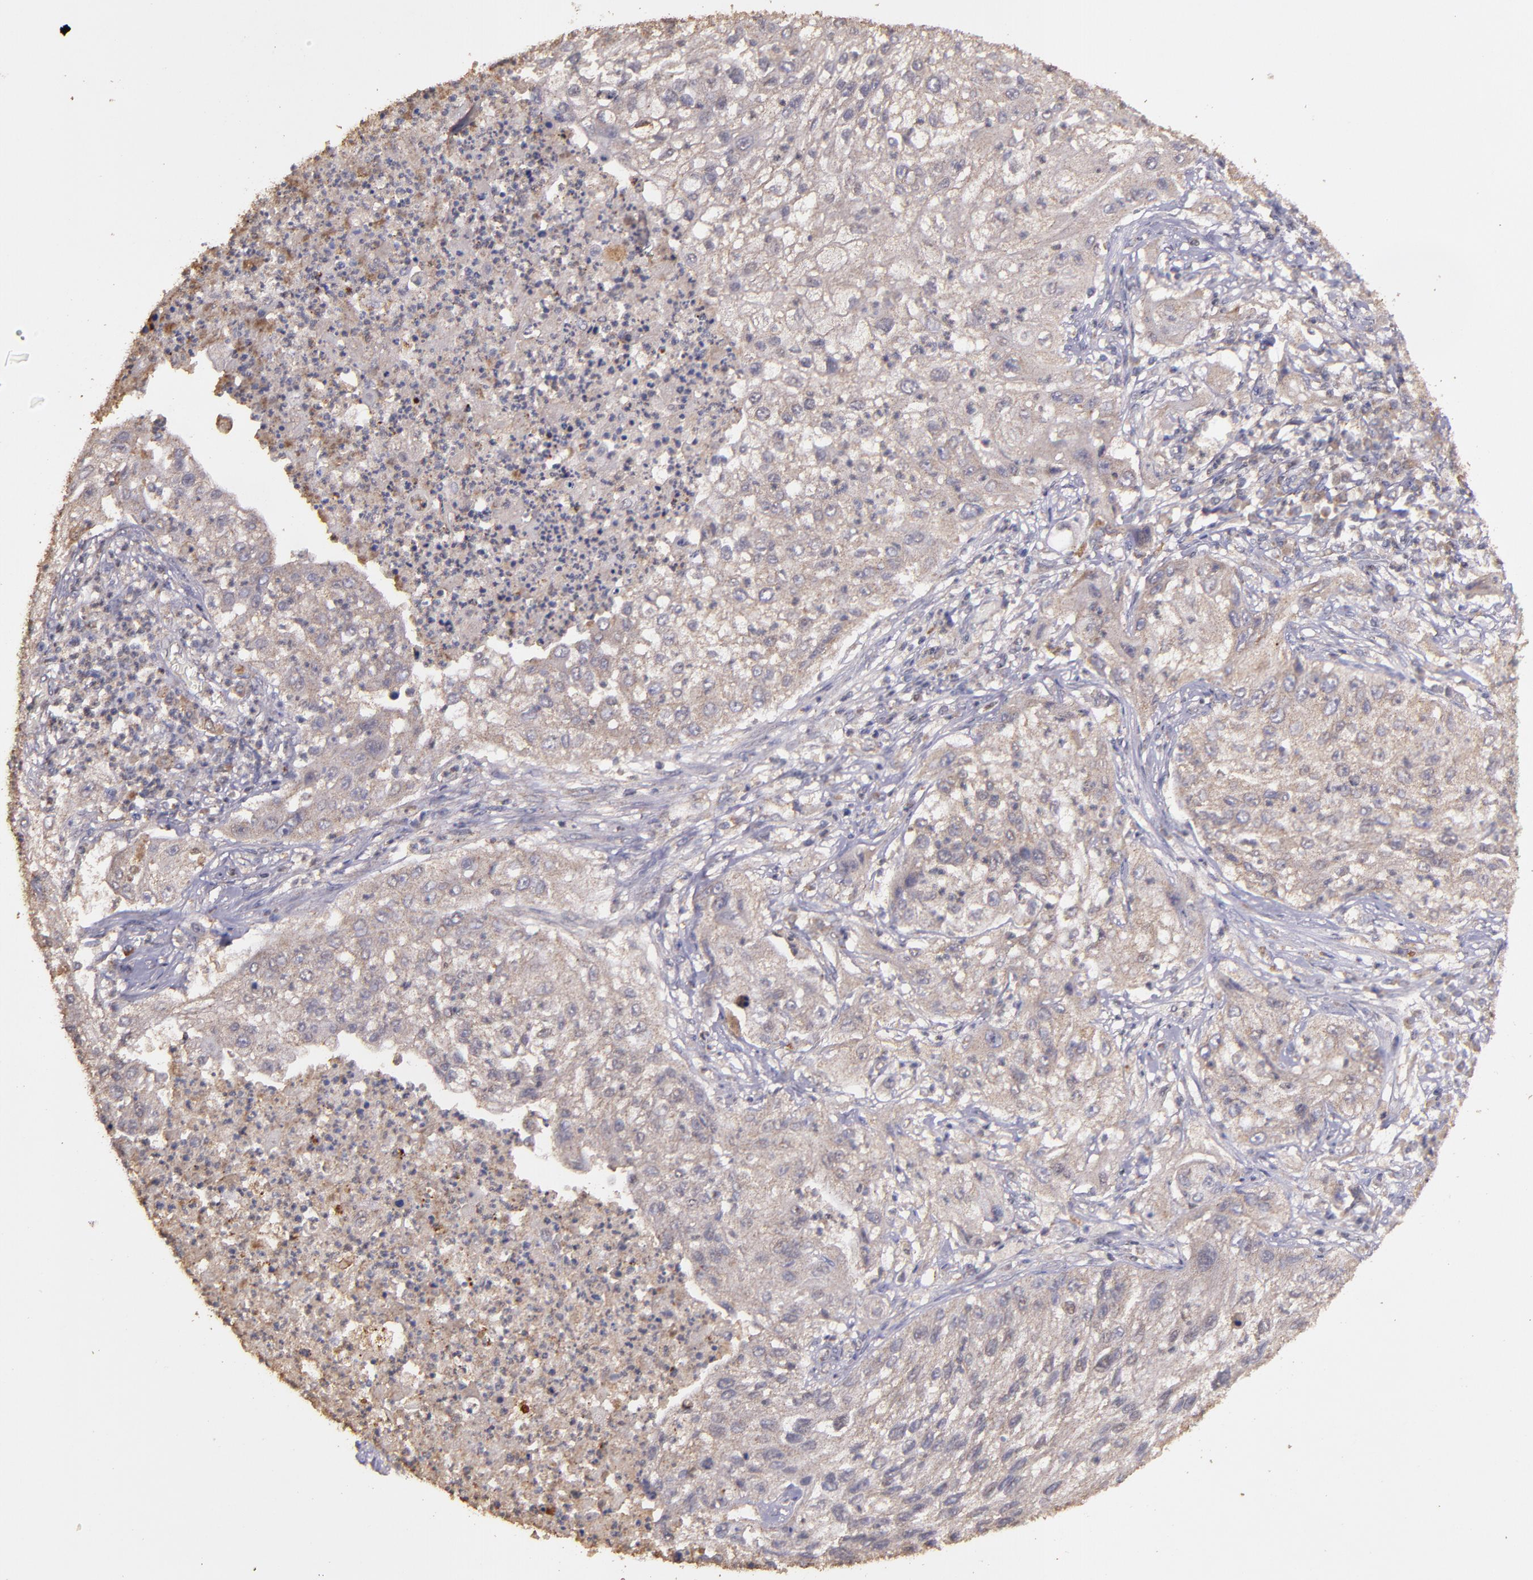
{"staining": {"intensity": "weak", "quantity": ">75%", "location": "cytoplasmic/membranous"}, "tissue": "lung cancer", "cell_type": "Tumor cells", "image_type": "cancer", "snomed": [{"axis": "morphology", "description": "Inflammation, NOS"}, {"axis": "morphology", "description": "Squamous cell carcinoma, NOS"}, {"axis": "topography", "description": "Lymph node"}, {"axis": "topography", "description": "Soft tissue"}, {"axis": "topography", "description": "Lung"}], "caption": "Weak cytoplasmic/membranous staining is seen in about >75% of tumor cells in lung squamous cell carcinoma.", "gene": "HECTD1", "patient": {"sex": "male", "age": 66}}